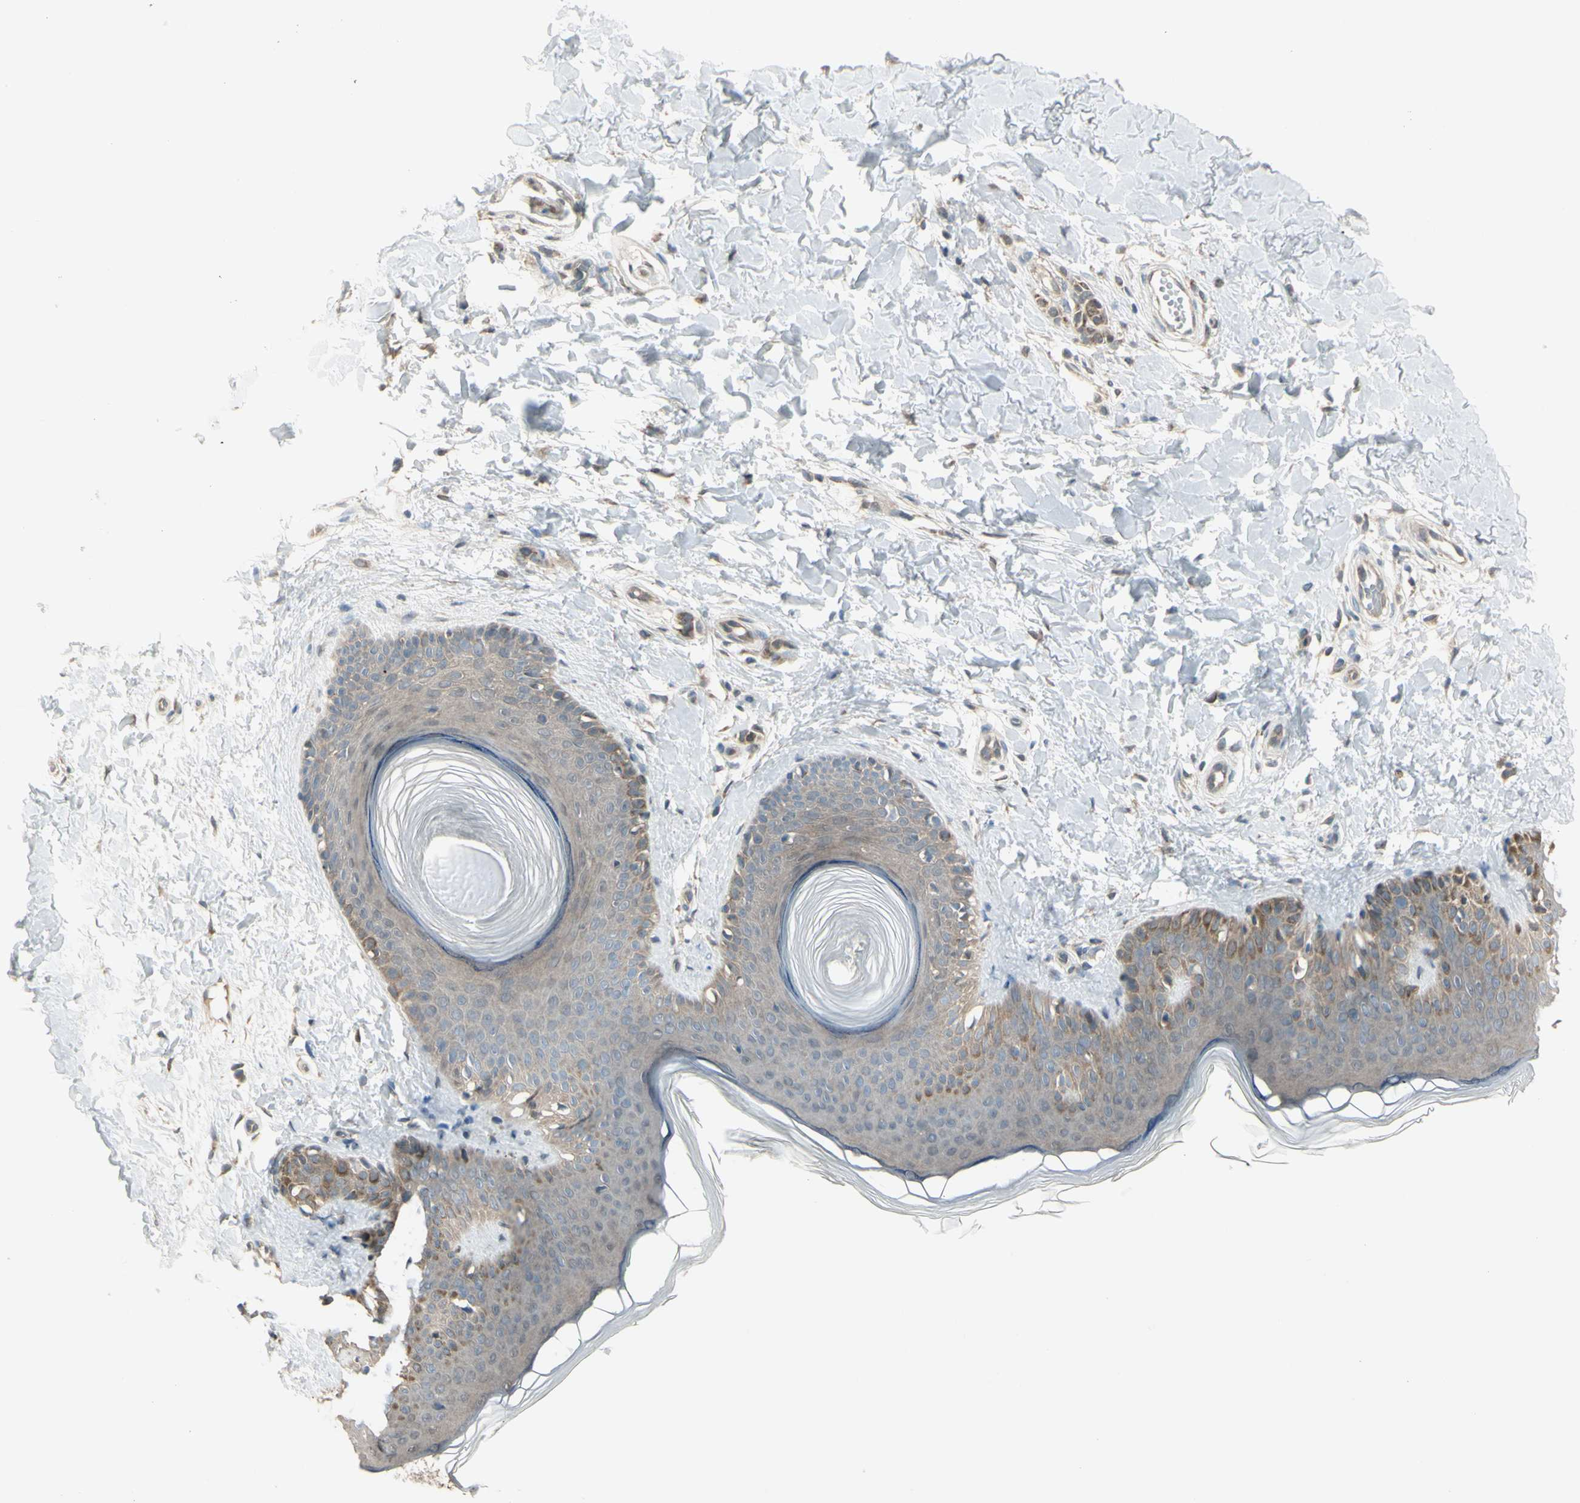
{"staining": {"intensity": "weak", "quantity": ">75%", "location": "cytoplasmic/membranous"}, "tissue": "skin", "cell_type": "Fibroblasts", "image_type": "normal", "snomed": [{"axis": "morphology", "description": "Normal tissue, NOS"}, {"axis": "topography", "description": "Skin"}], "caption": "Brown immunohistochemical staining in unremarkable skin demonstrates weak cytoplasmic/membranous expression in about >75% of fibroblasts.", "gene": "NAXD", "patient": {"sex": "male", "age": 16}}